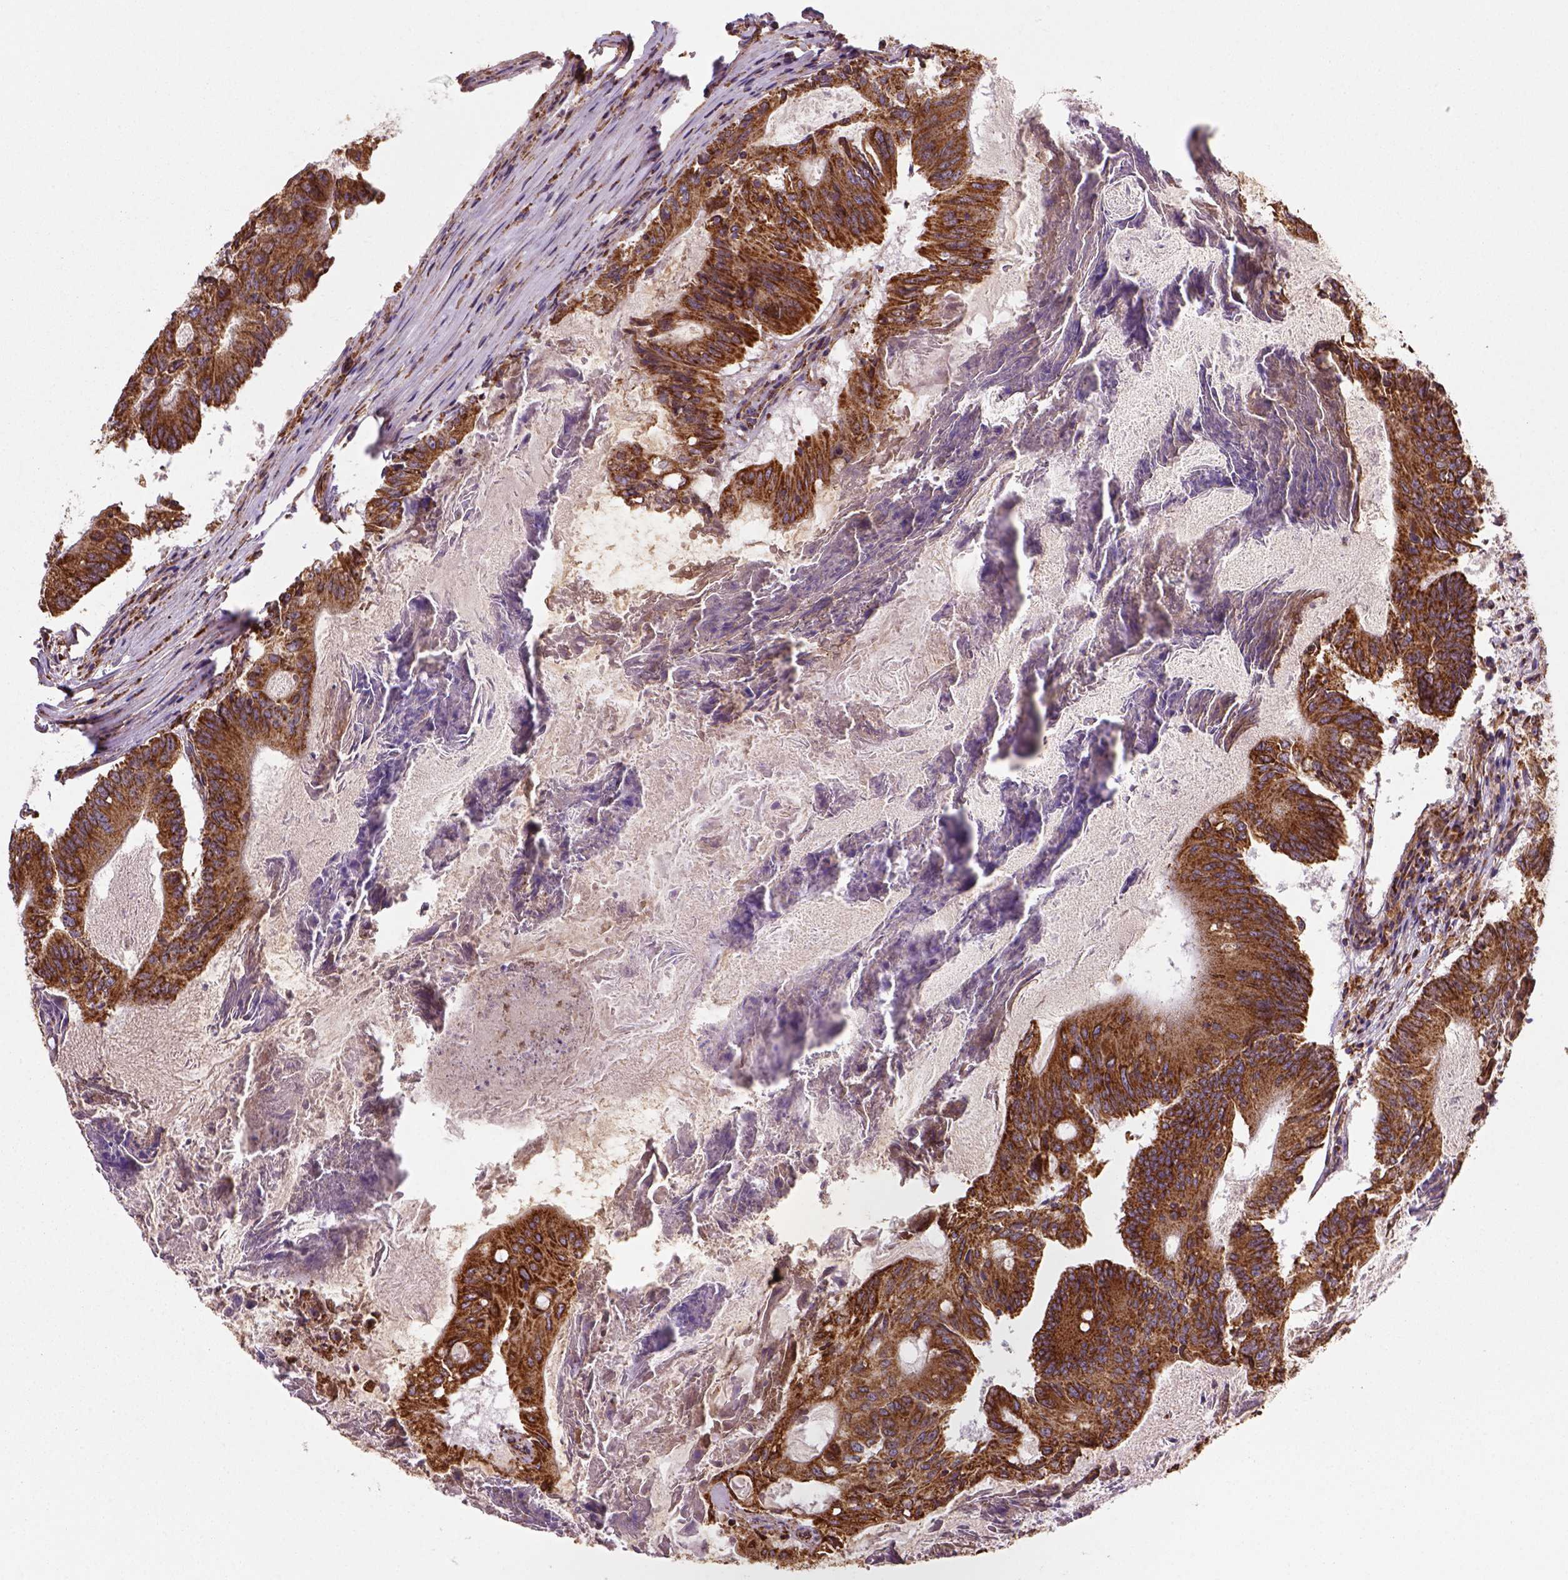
{"staining": {"intensity": "strong", "quantity": ">75%", "location": "cytoplasmic/membranous"}, "tissue": "colorectal cancer", "cell_type": "Tumor cells", "image_type": "cancer", "snomed": [{"axis": "morphology", "description": "Adenocarcinoma, NOS"}, {"axis": "topography", "description": "Colon"}], "caption": "Tumor cells demonstrate high levels of strong cytoplasmic/membranous expression in approximately >75% of cells in colorectal cancer.", "gene": "MAPK8IP3", "patient": {"sex": "female", "age": 70}}